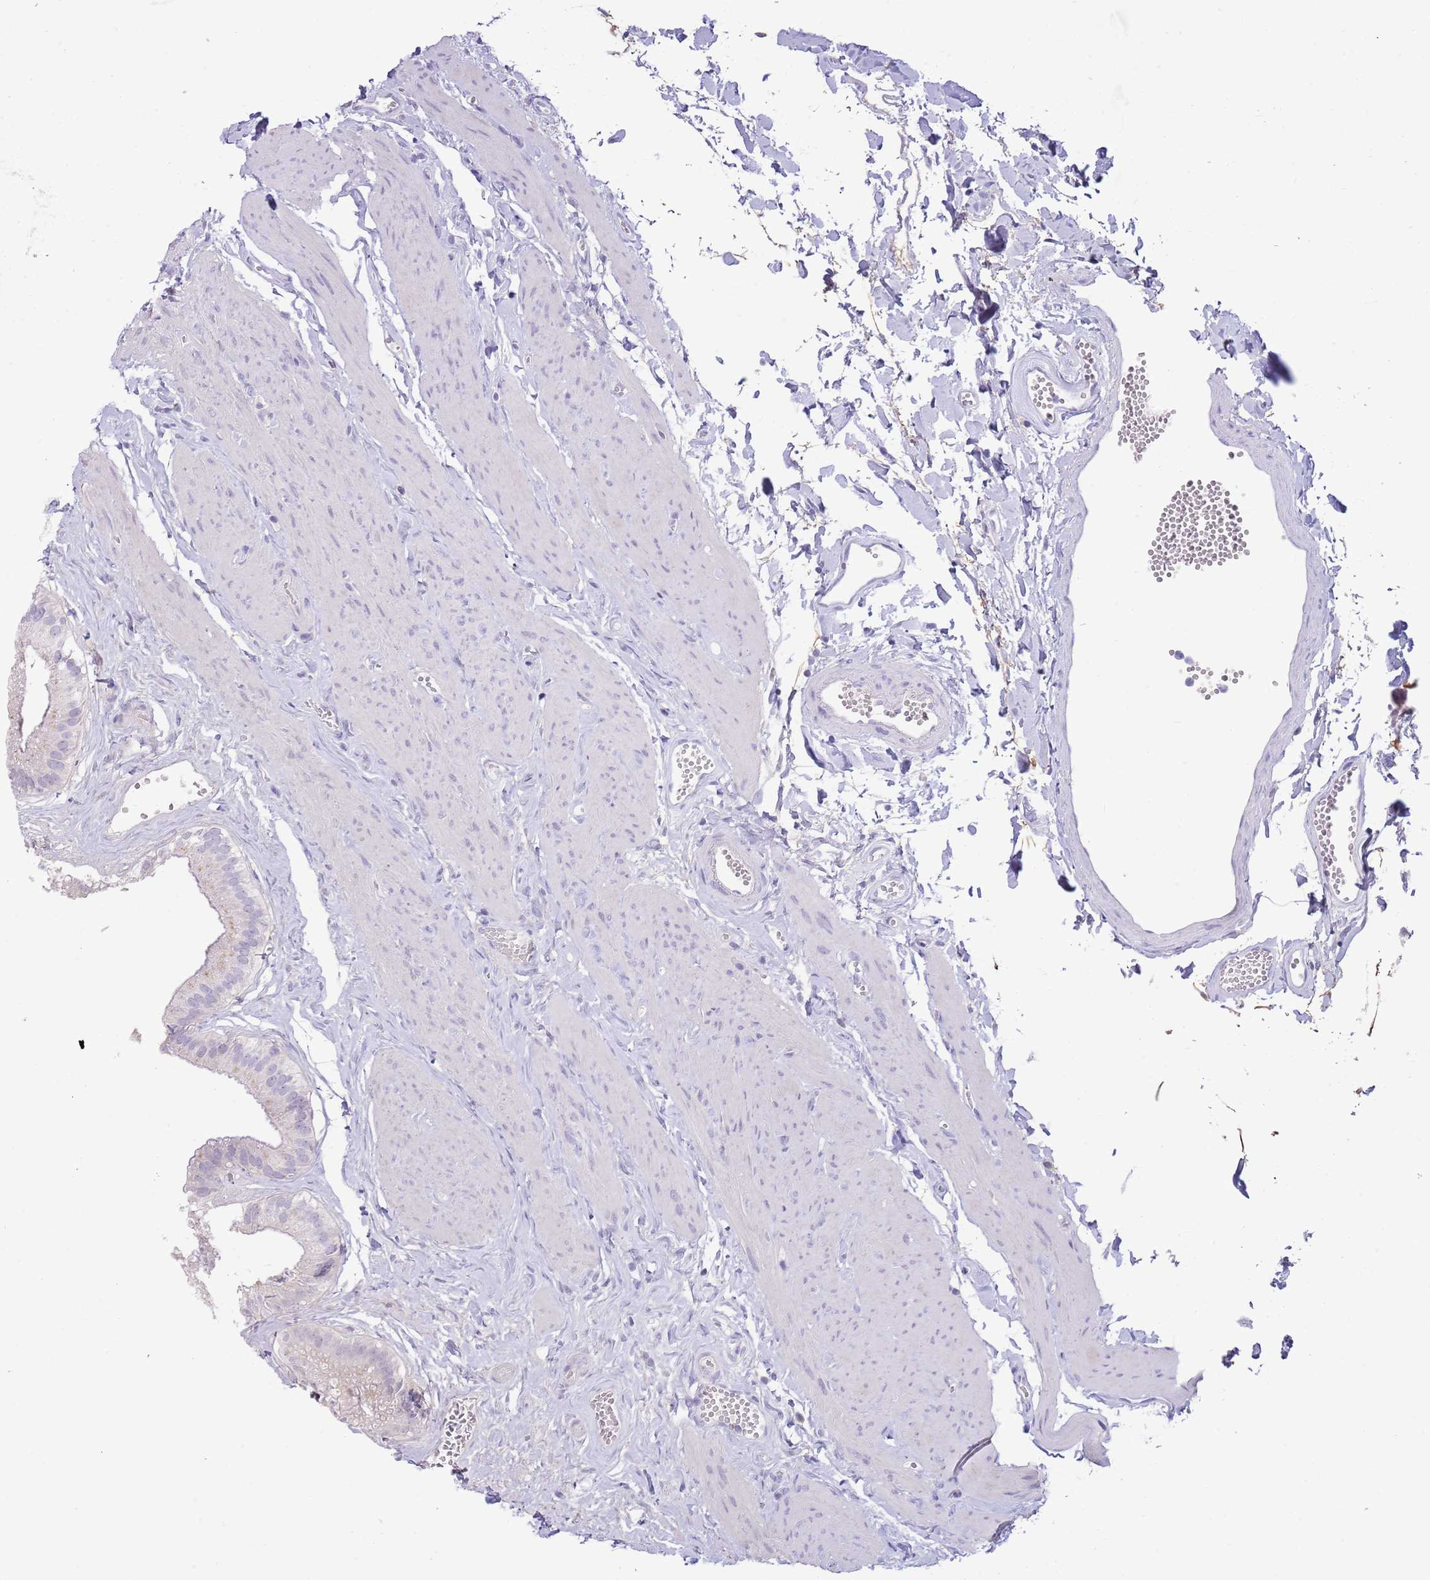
{"staining": {"intensity": "weak", "quantity": "<25%", "location": "cytoplasmic/membranous"}, "tissue": "gallbladder", "cell_type": "Glandular cells", "image_type": "normal", "snomed": [{"axis": "morphology", "description": "Normal tissue, NOS"}, {"axis": "topography", "description": "Gallbladder"}], "caption": "A micrograph of gallbladder stained for a protein exhibits no brown staining in glandular cells.", "gene": "TOX2", "patient": {"sex": "female", "age": 54}}